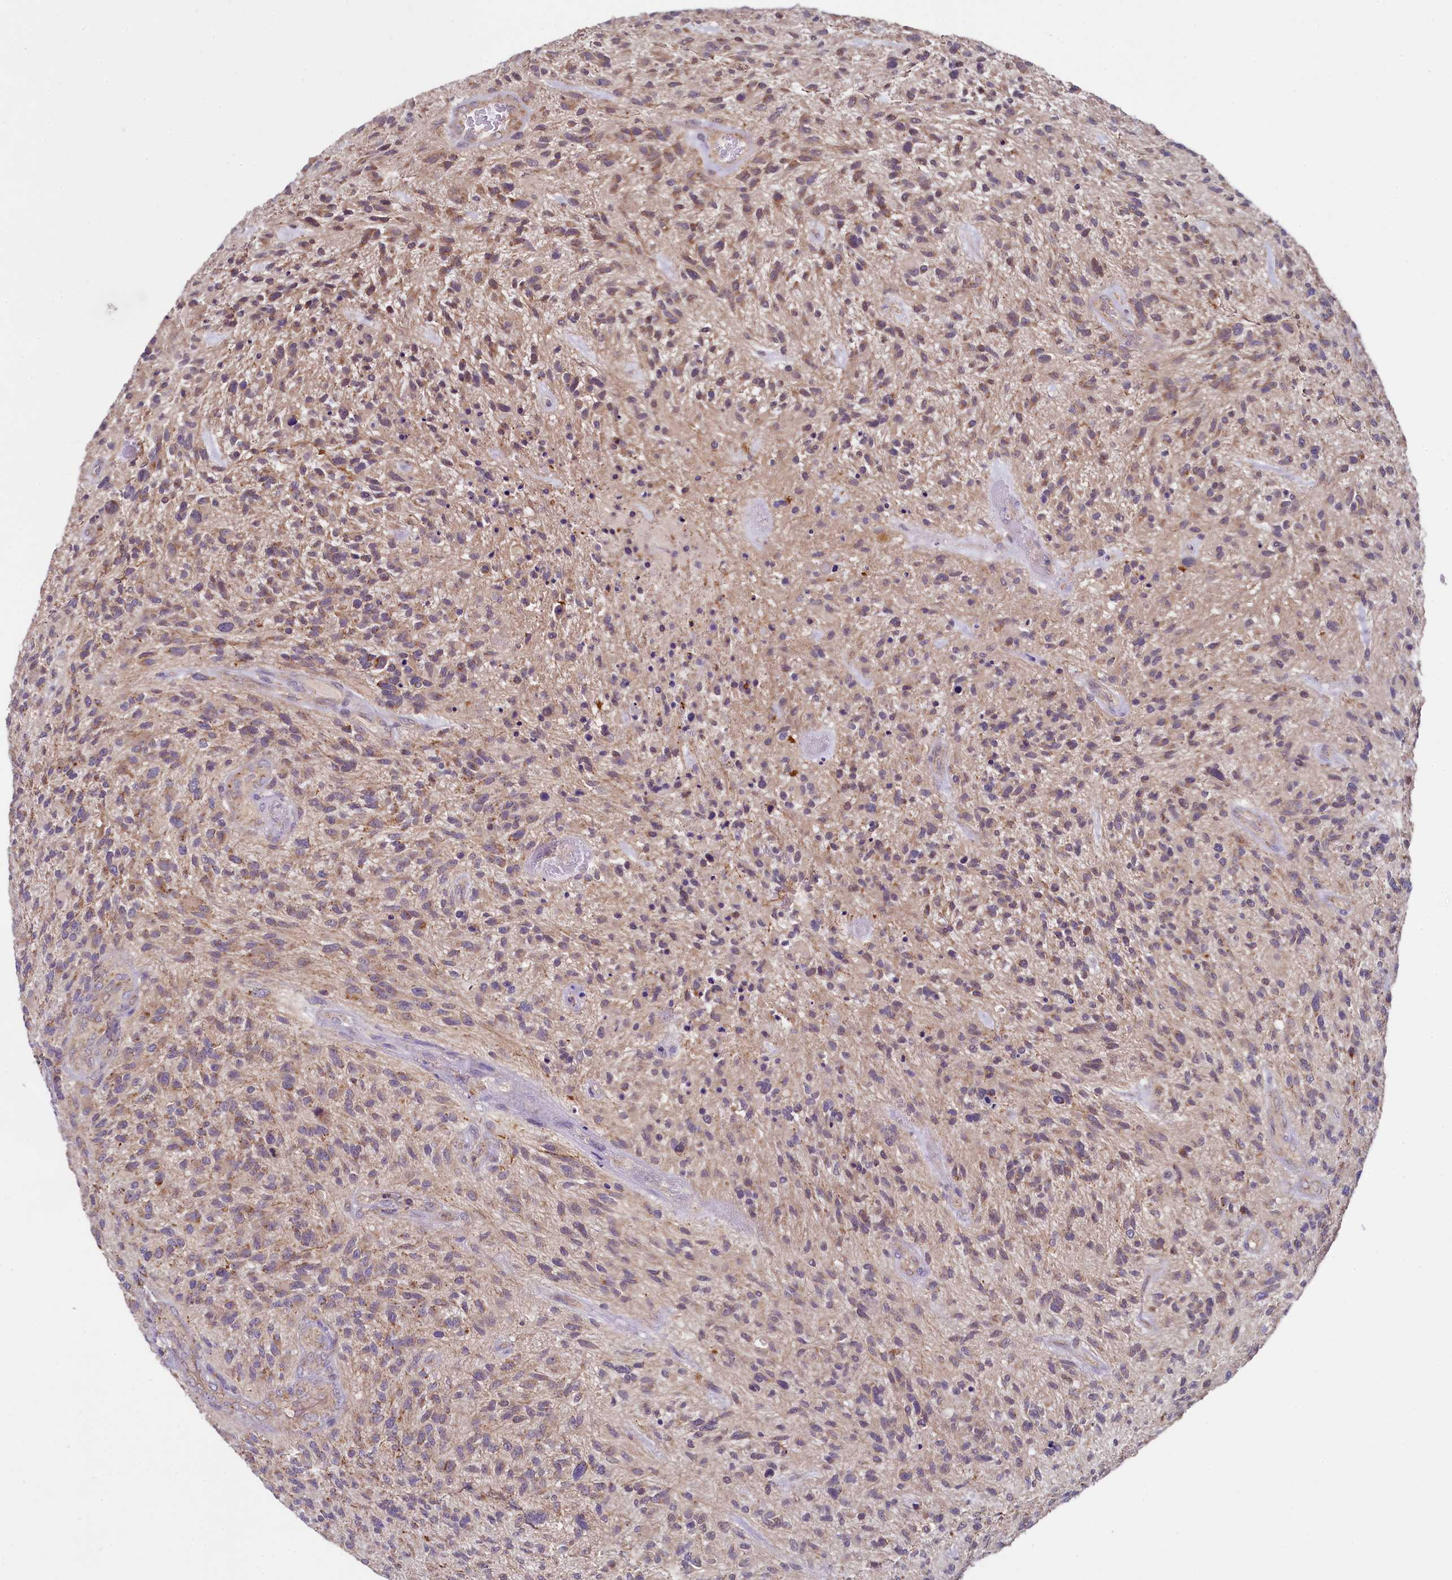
{"staining": {"intensity": "moderate", "quantity": "<25%", "location": "cytoplasmic/membranous"}, "tissue": "glioma", "cell_type": "Tumor cells", "image_type": "cancer", "snomed": [{"axis": "morphology", "description": "Glioma, malignant, High grade"}, {"axis": "topography", "description": "Brain"}], "caption": "Protein expression analysis of glioma demonstrates moderate cytoplasmic/membranous positivity in about <25% of tumor cells.", "gene": "MRPL57", "patient": {"sex": "male", "age": 47}}